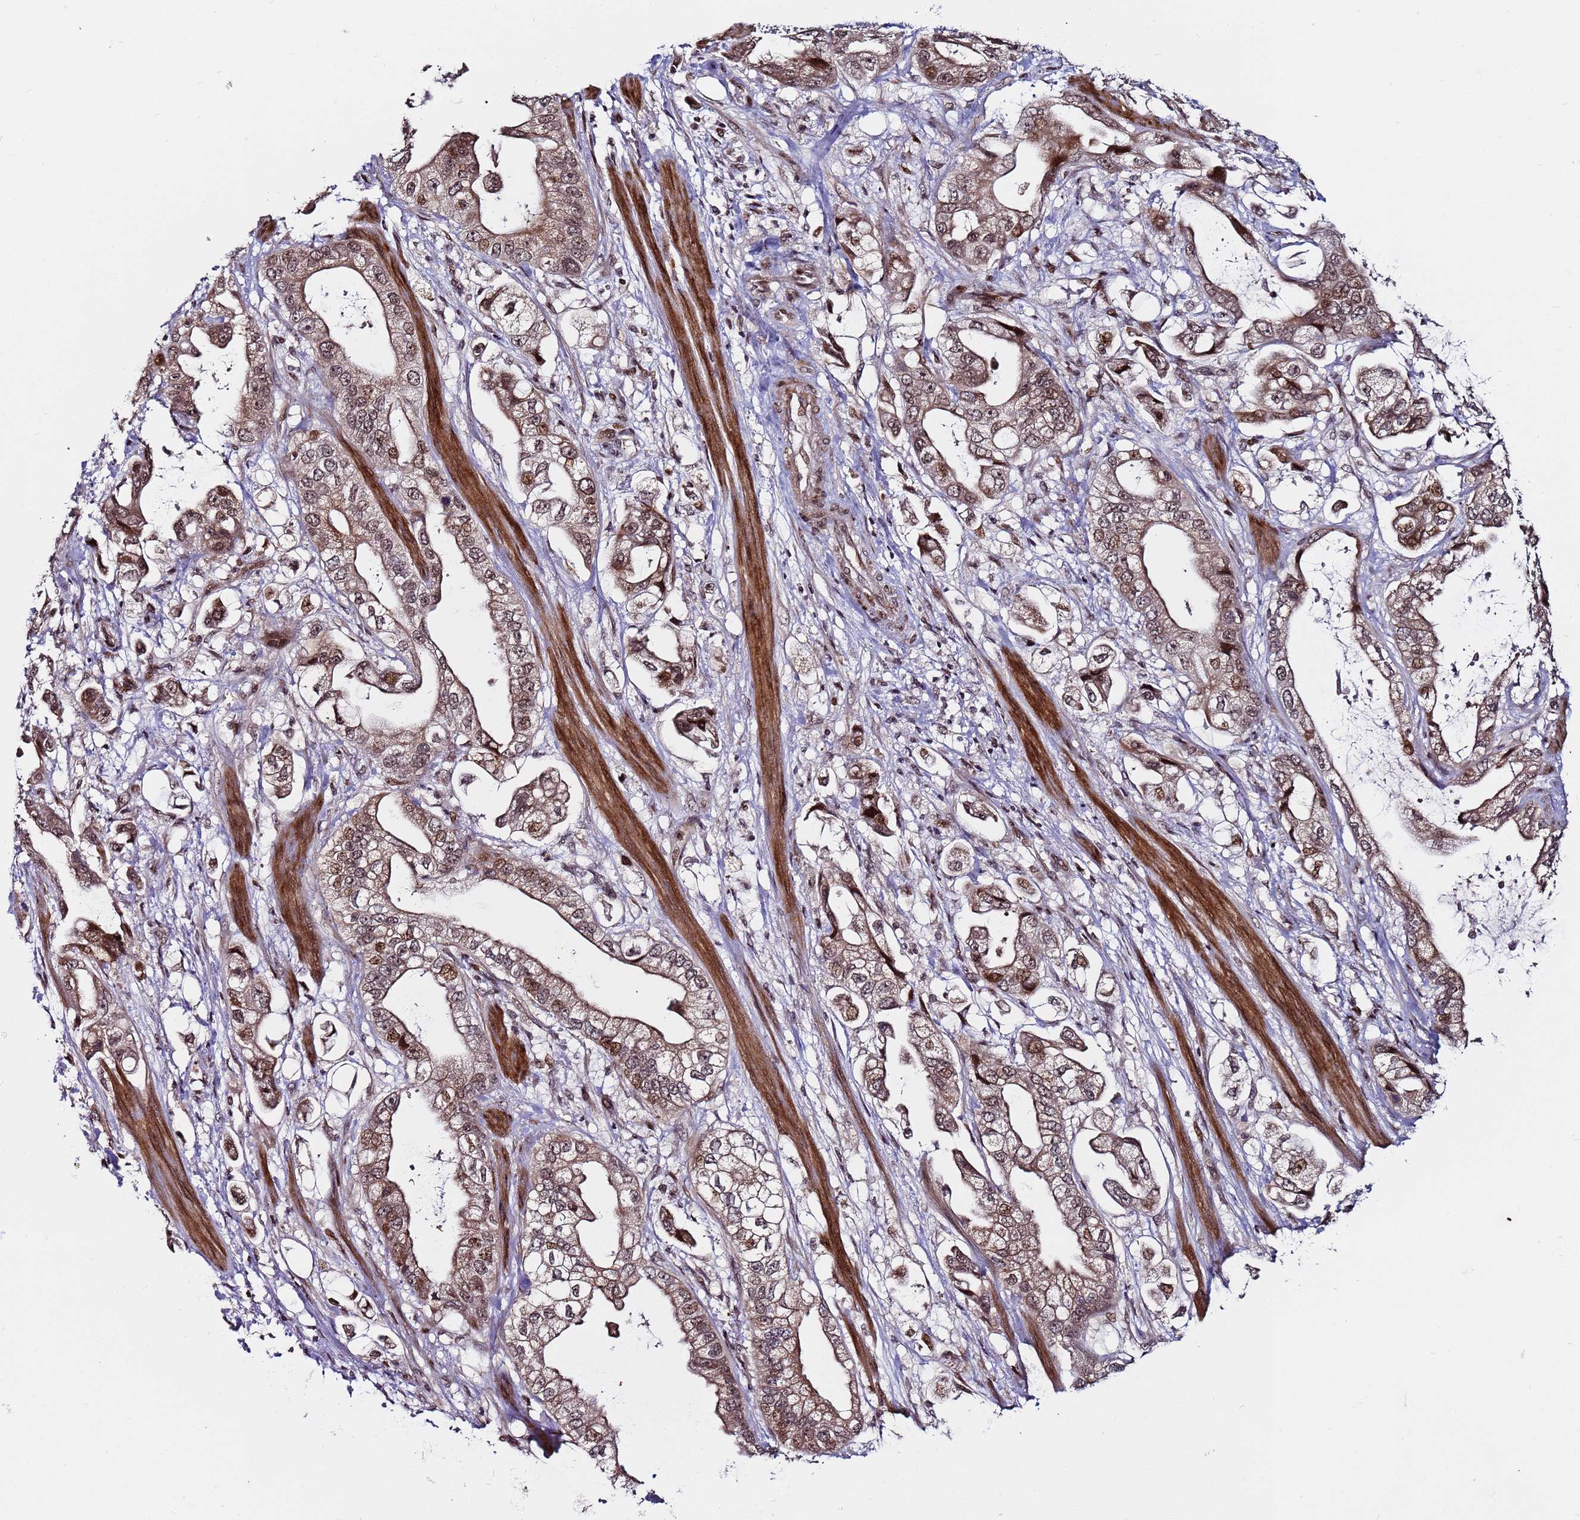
{"staining": {"intensity": "moderate", "quantity": ">75%", "location": "cytoplasmic/membranous,nuclear"}, "tissue": "stomach cancer", "cell_type": "Tumor cells", "image_type": "cancer", "snomed": [{"axis": "morphology", "description": "Adenocarcinoma, NOS"}, {"axis": "topography", "description": "Stomach"}], "caption": "This is an image of immunohistochemistry (IHC) staining of adenocarcinoma (stomach), which shows moderate expression in the cytoplasmic/membranous and nuclear of tumor cells.", "gene": "PPM1H", "patient": {"sex": "male", "age": 62}}